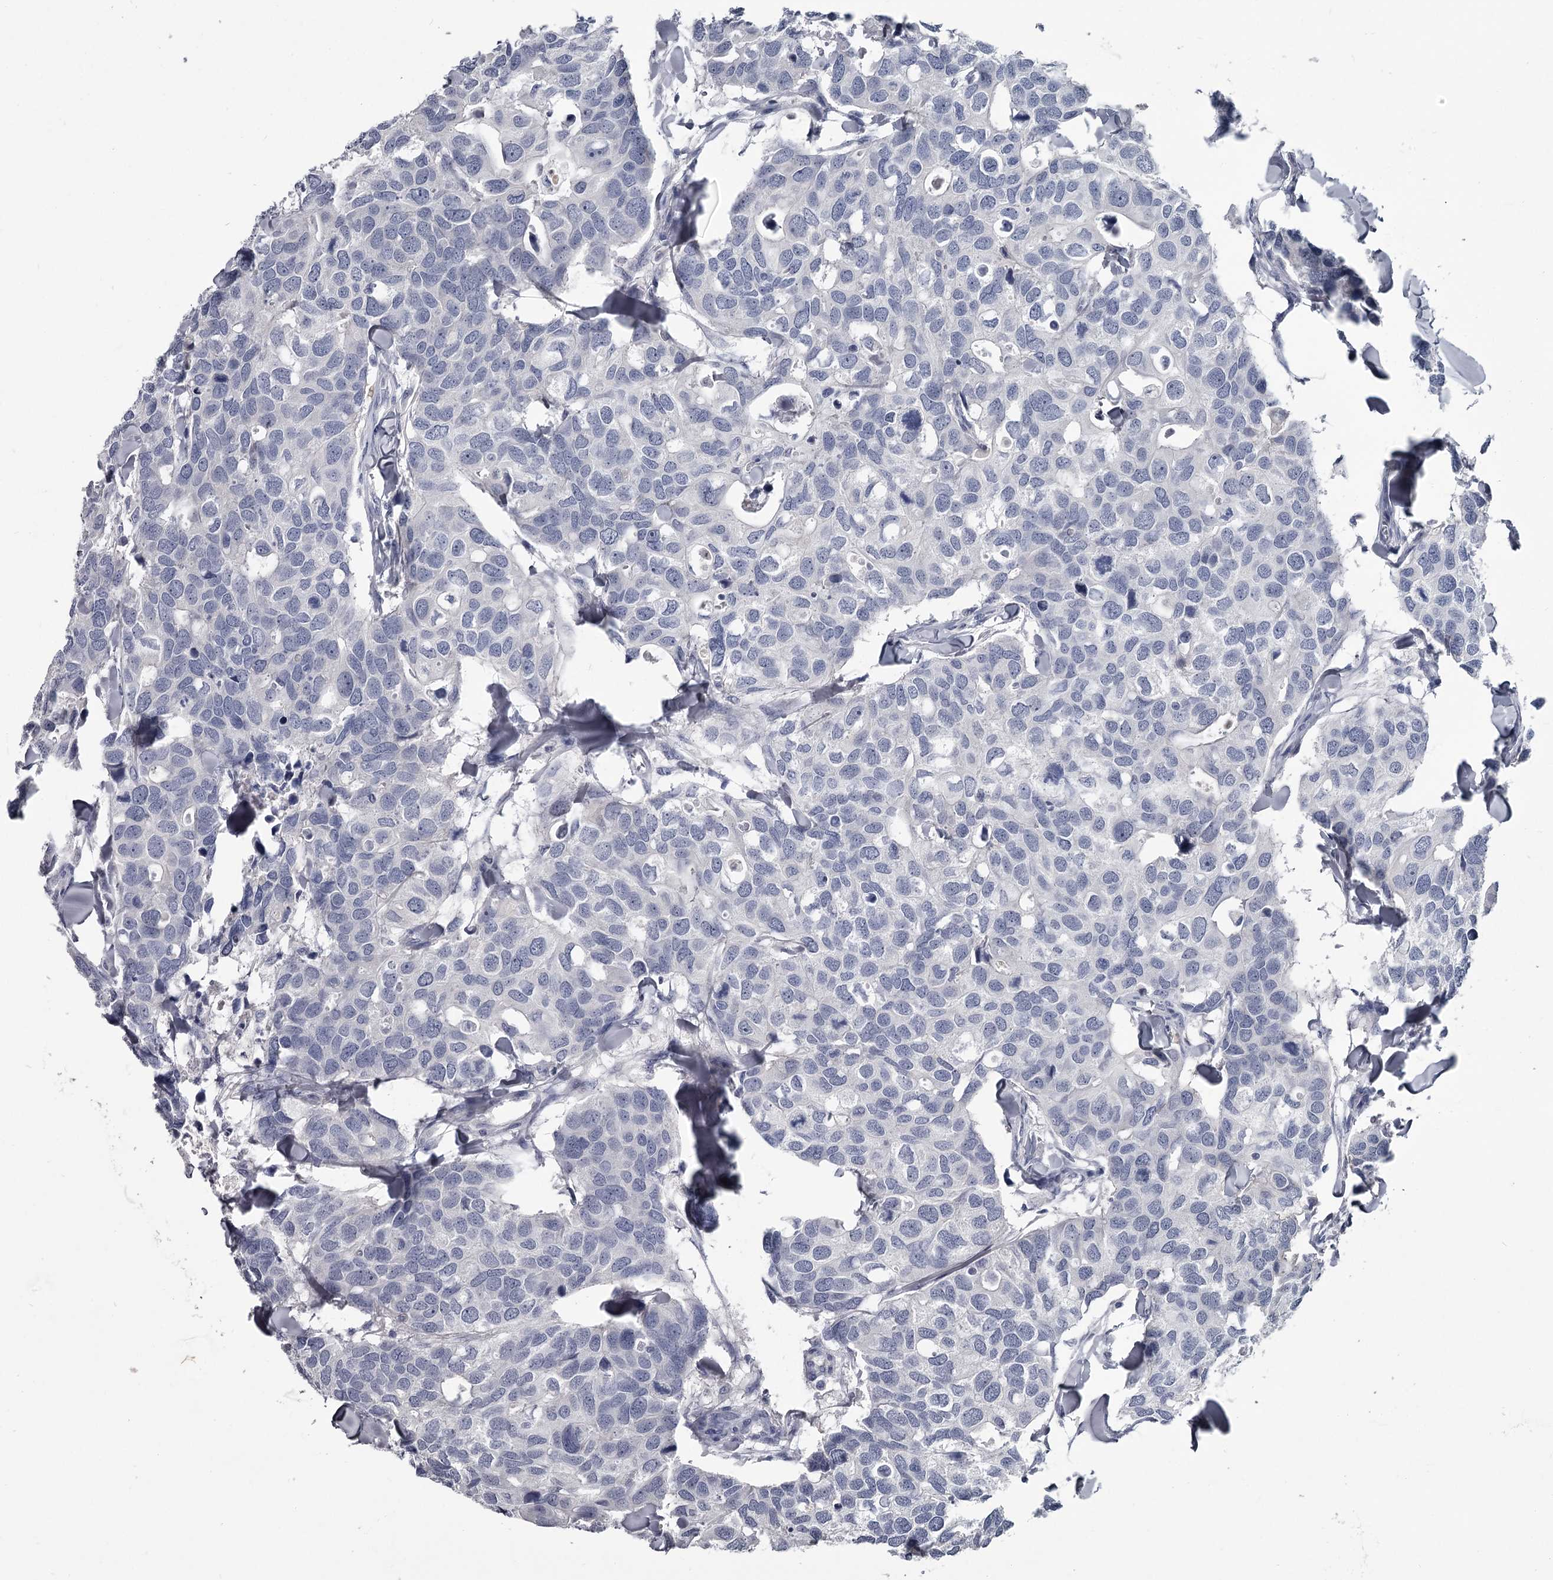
{"staining": {"intensity": "negative", "quantity": "none", "location": "none"}, "tissue": "breast cancer", "cell_type": "Tumor cells", "image_type": "cancer", "snomed": [{"axis": "morphology", "description": "Duct carcinoma"}, {"axis": "topography", "description": "Breast"}], "caption": "There is no significant expression in tumor cells of infiltrating ductal carcinoma (breast). (DAB (3,3'-diaminobenzidine) immunohistochemistry, high magnification).", "gene": "DAO", "patient": {"sex": "female", "age": 83}}